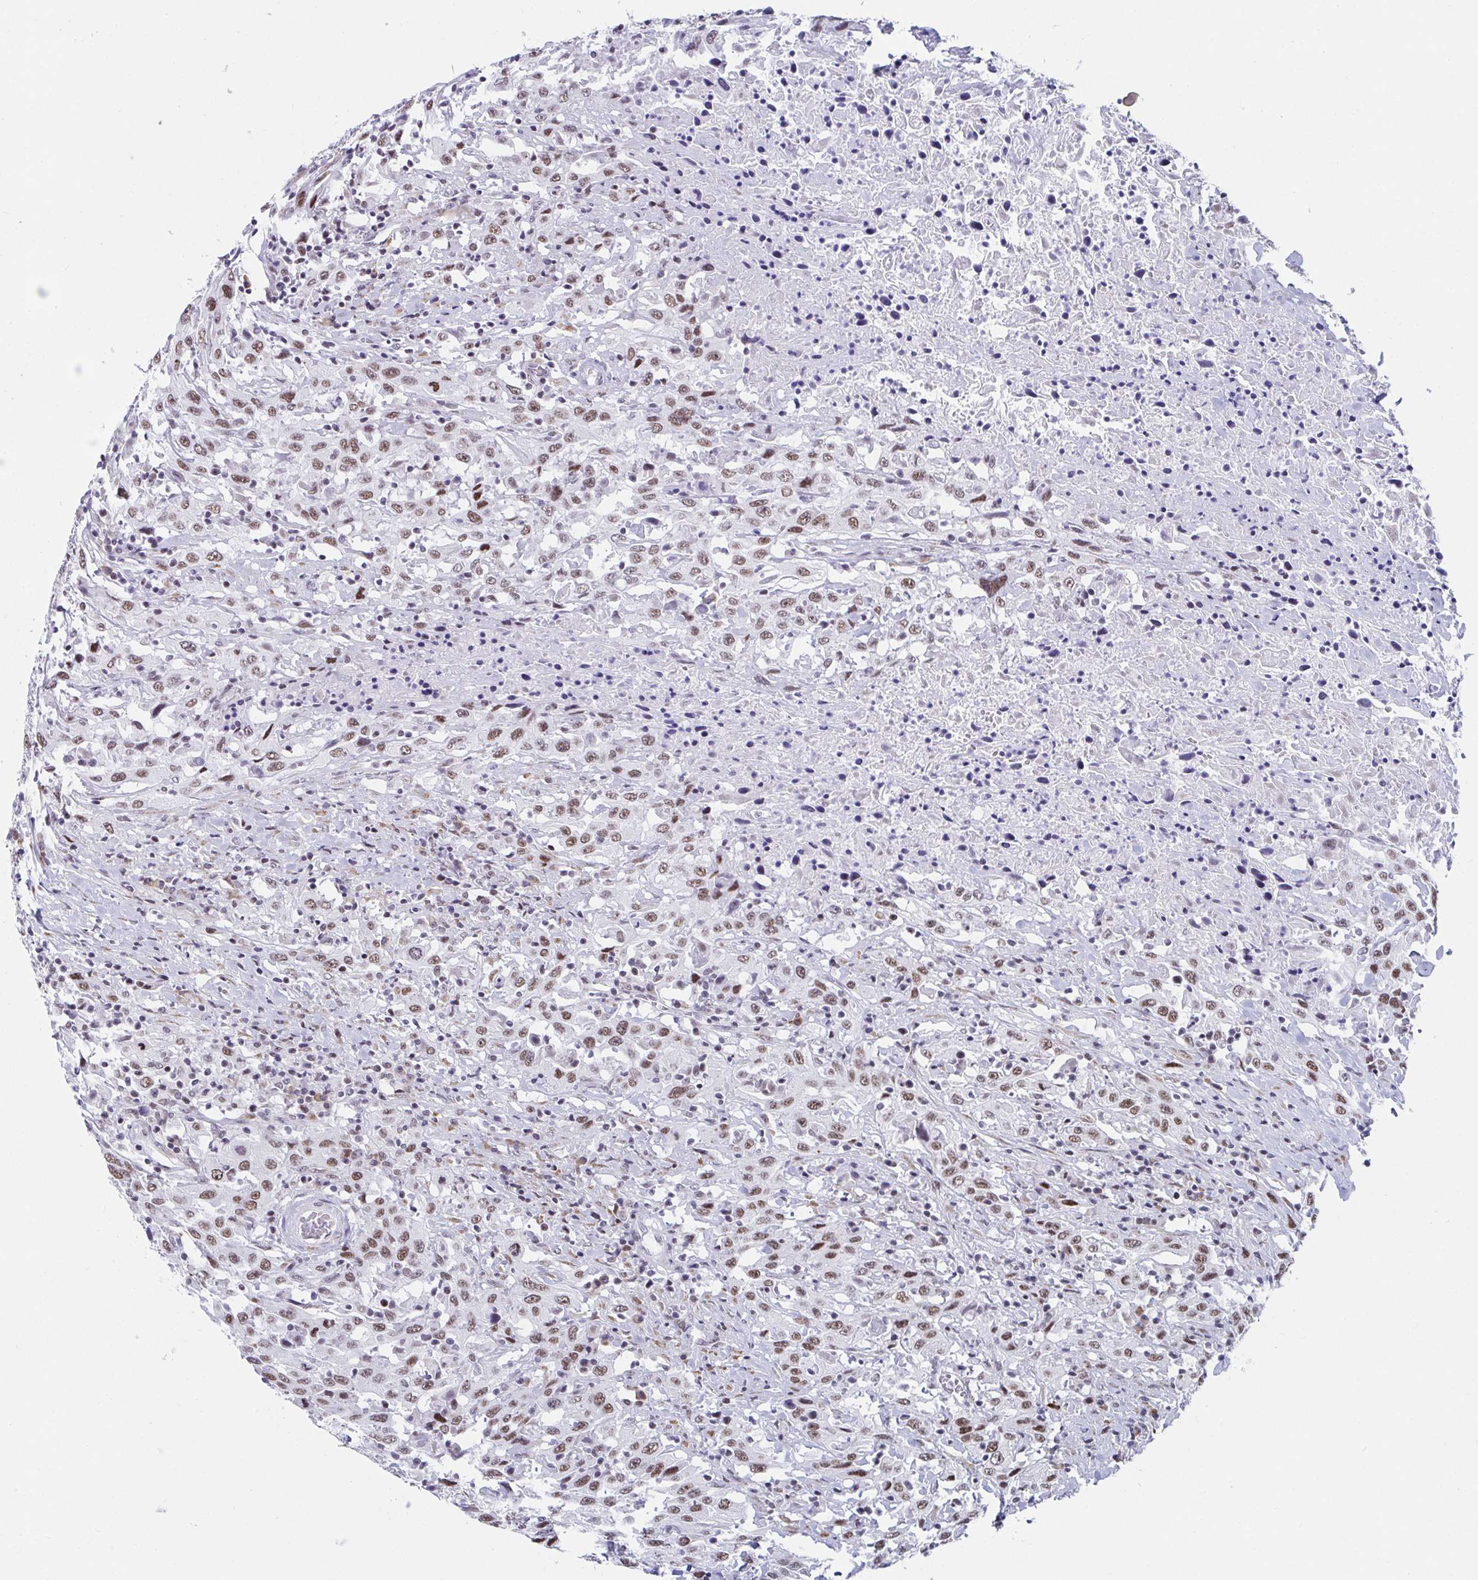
{"staining": {"intensity": "moderate", "quantity": ">75%", "location": "nuclear"}, "tissue": "urothelial cancer", "cell_type": "Tumor cells", "image_type": "cancer", "snomed": [{"axis": "morphology", "description": "Urothelial carcinoma, High grade"}, {"axis": "topography", "description": "Urinary bladder"}], "caption": "Moderate nuclear positivity for a protein is seen in about >75% of tumor cells of urothelial cancer using immunohistochemistry (IHC).", "gene": "WDR72", "patient": {"sex": "male", "age": 61}}